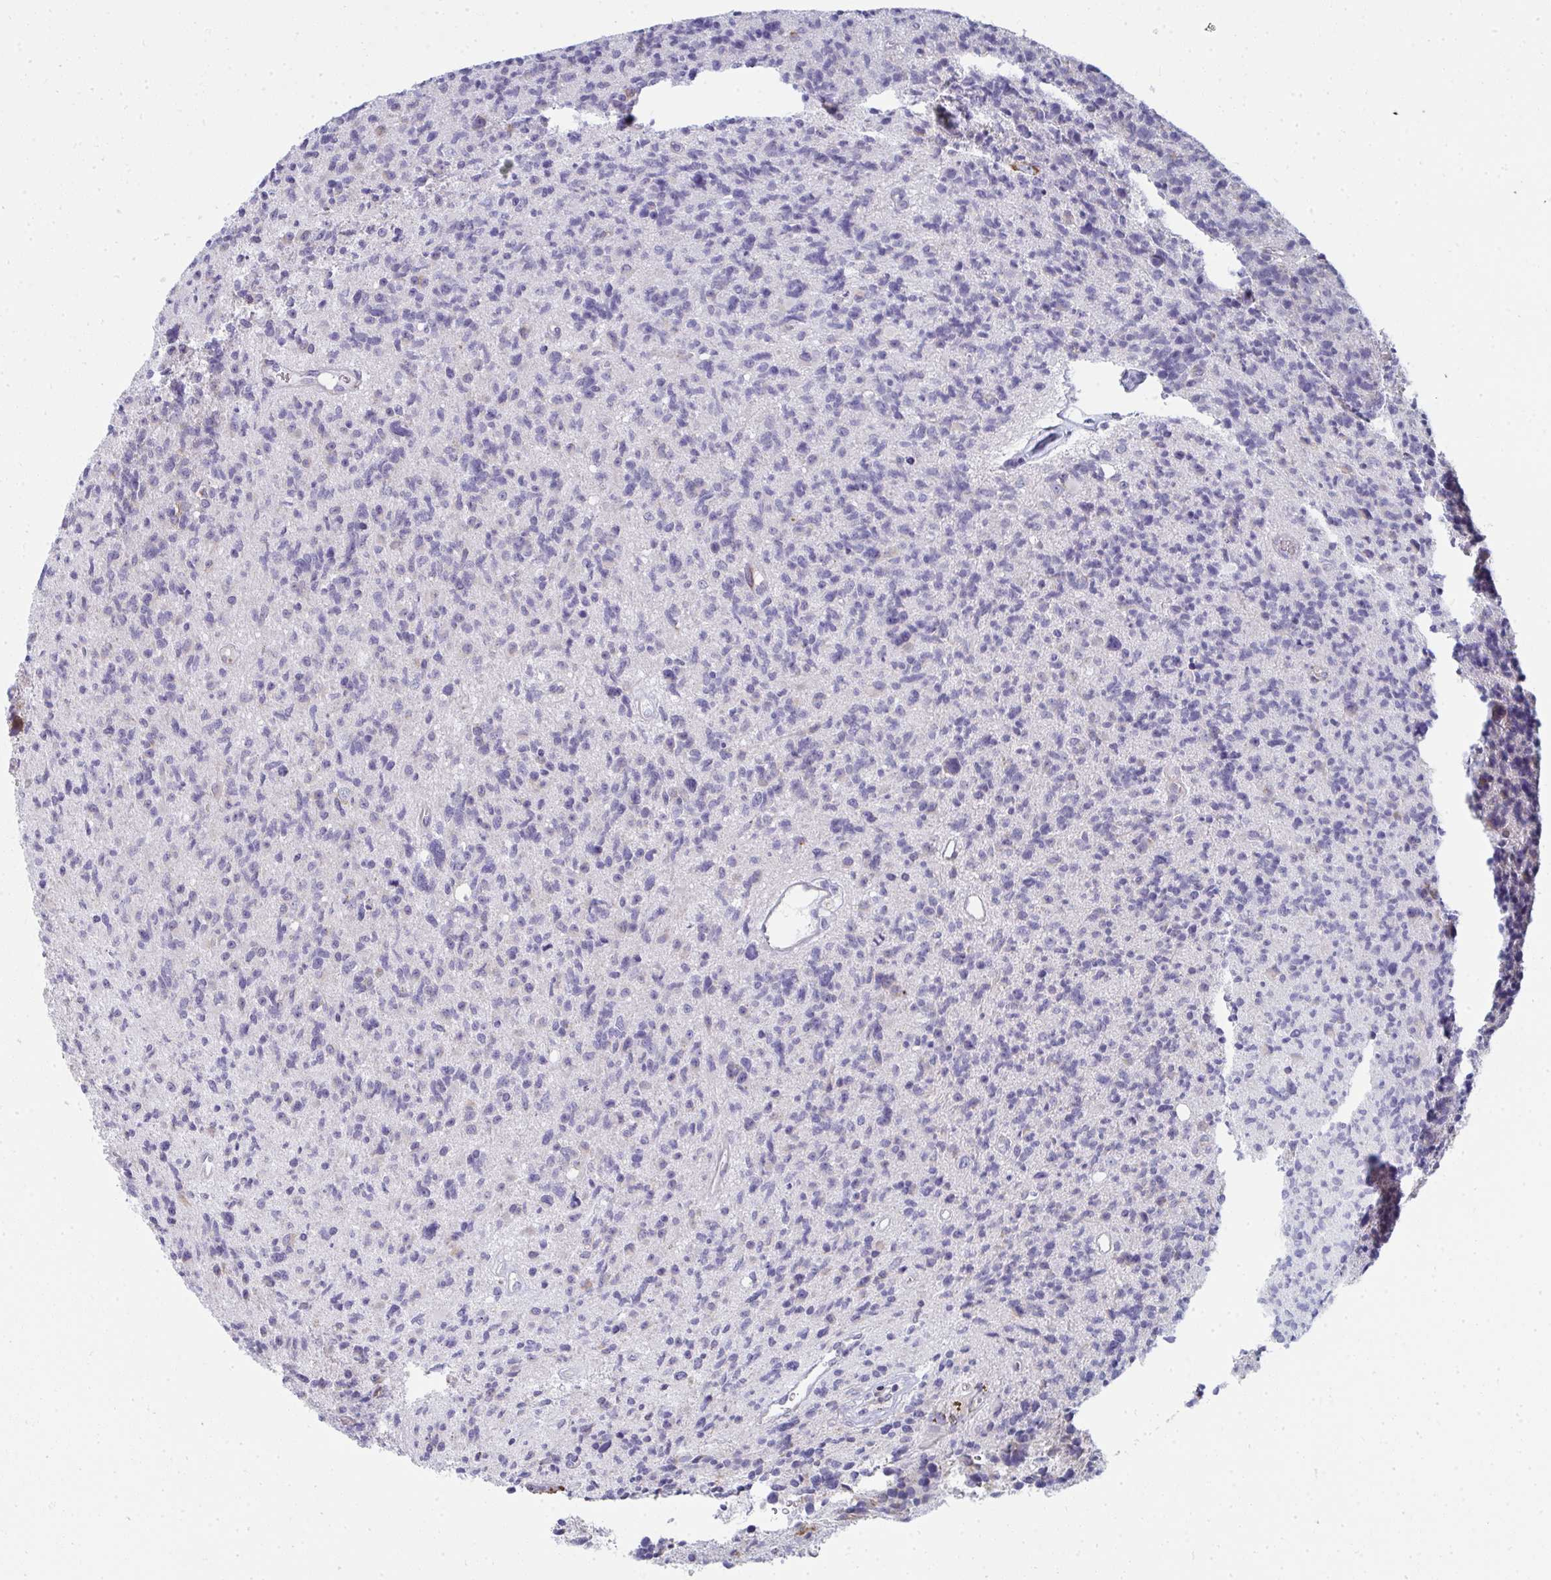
{"staining": {"intensity": "negative", "quantity": "none", "location": "none"}, "tissue": "glioma", "cell_type": "Tumor cells", "image_type": "cancer", "snomed": [{"axis": "morphology", "description": "Glioma, malignant, High grade"}, {"axis": "topography", "description": "Brain"}], "caption": "A high-resolution photomicrograph shows immunohistochemistry (IHC) staining of glioma, which demonstrates no significant positivity in tumor cells.", "gene": "SHROOM1", "patient": {"sex": "male", "age": 29}}